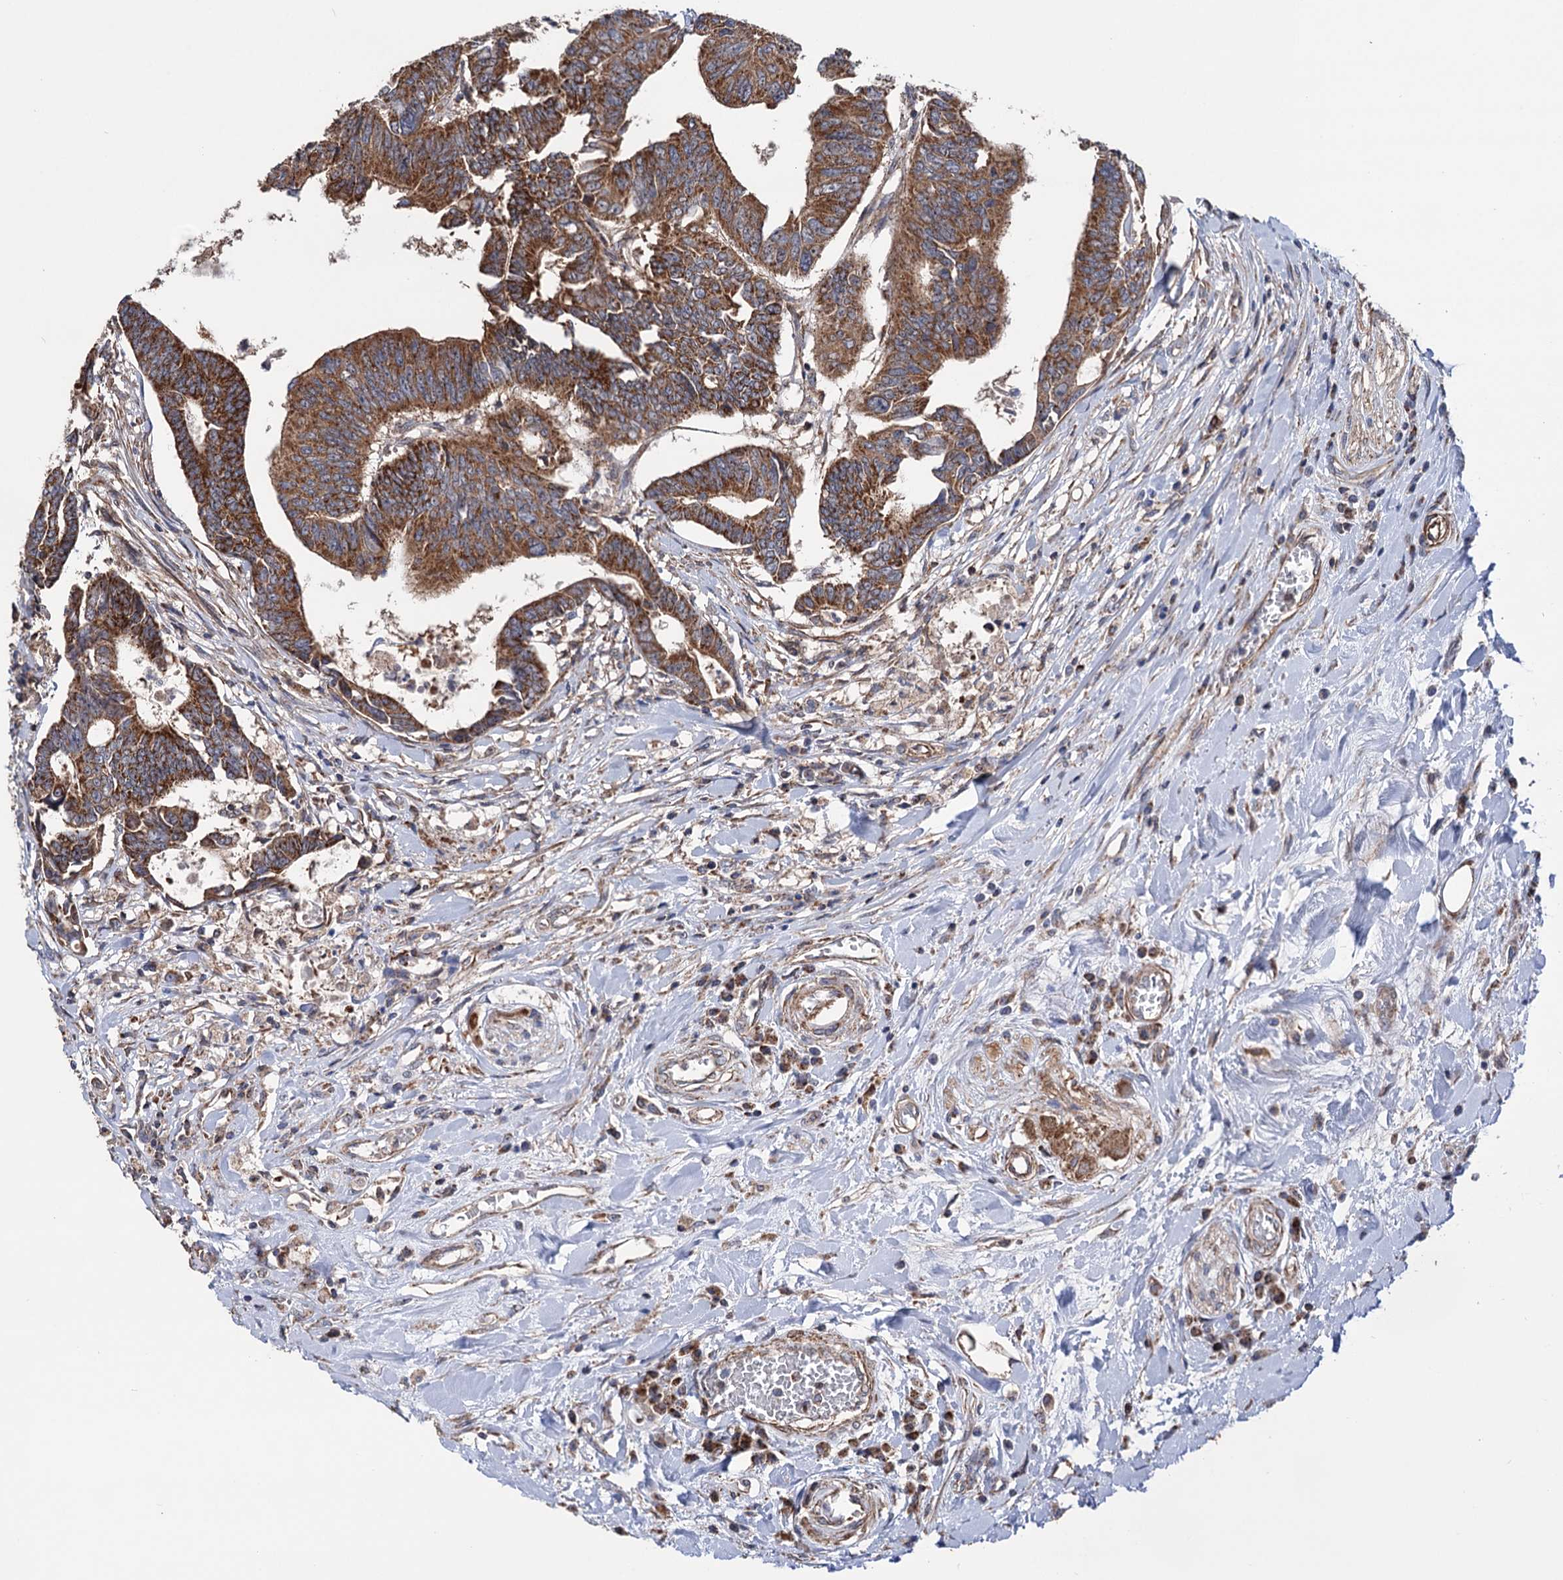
{"staining": {"intensity": "moderate", "quantity": ">75%", "location": "cytoplasmic/membranous"}, "tissue": "colorectal cancer", "cell_type": "Tumor cells", "image_type": "cancer", "snomed": [{"axis": "morphology", "description": "Adenocarcinoma, NOS"}, {"axis": "topography", "description": "Rectum"}], "caption": "The immunohistochemical stain shows moderate cytoplasmic/membranous positivity in tumor cells of colorectal cancer (adenocarcinoma) tissue. (brown staining indicates protein expression, while blue staining denotes nuclei).", "gene": "SUCLA2", "patient": {"sex": "female", "age": 65}}